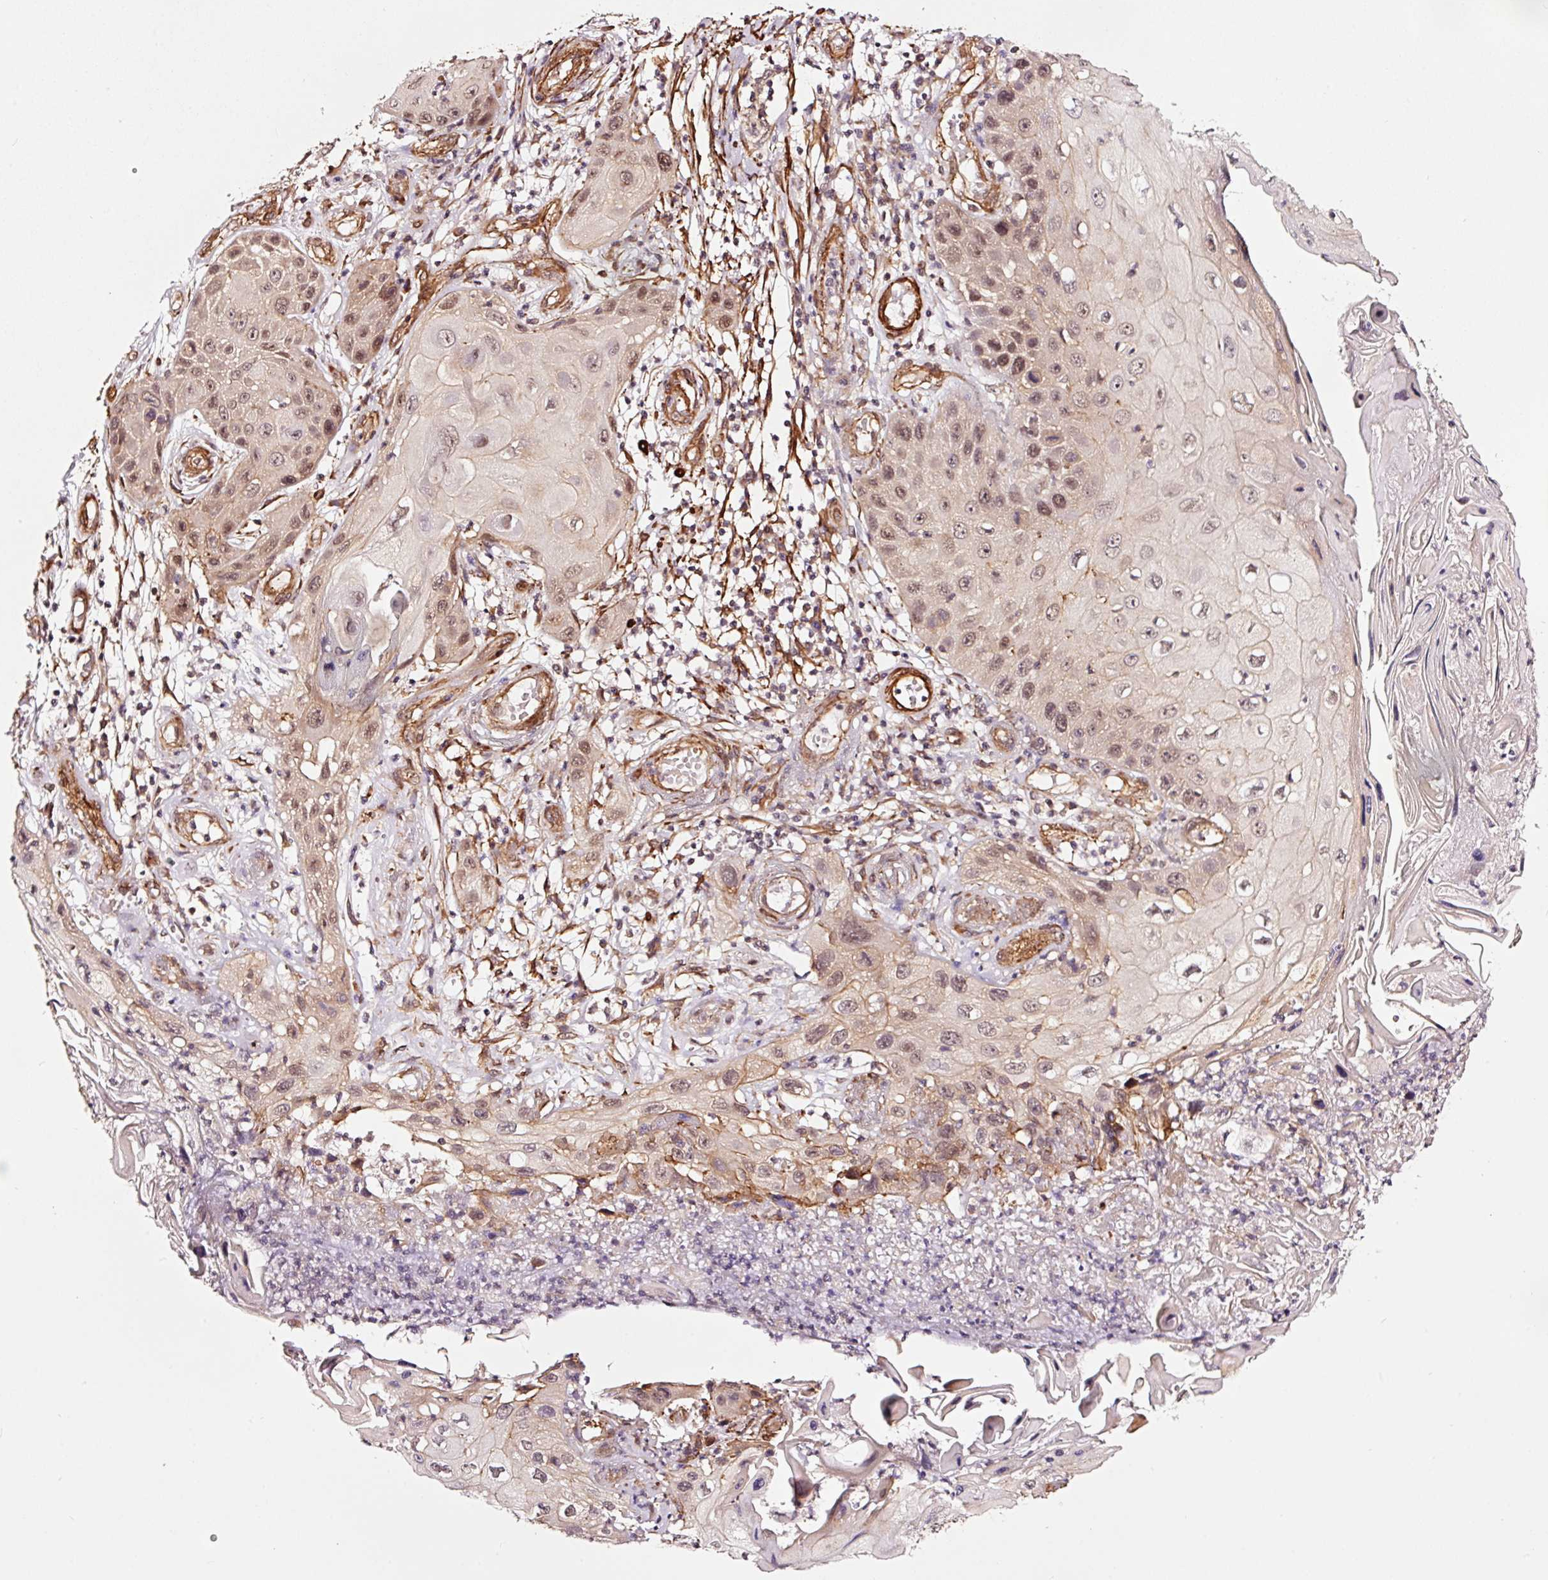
{"staining": {"intensity": "moderate", "quantity": ">75%", "location": "nuclear"}, "tissue": "skin cancer", "cell_type": "Tumor cells", "image_type": "cancer", "snomed": [{"axis": "morphology", "description": "Squamous cell carcinoma, NOS"}, {"axis": "topography", "description": "Skin"}, {"axis": "topography", "description": "Vulva"}], "caption": "Tumor cells reveal medium levels of moderate nuclear expression in about >75% of cells in skin cancer.", "gene": "TPM1", "patient": {"sex": "female", "age": 44}}